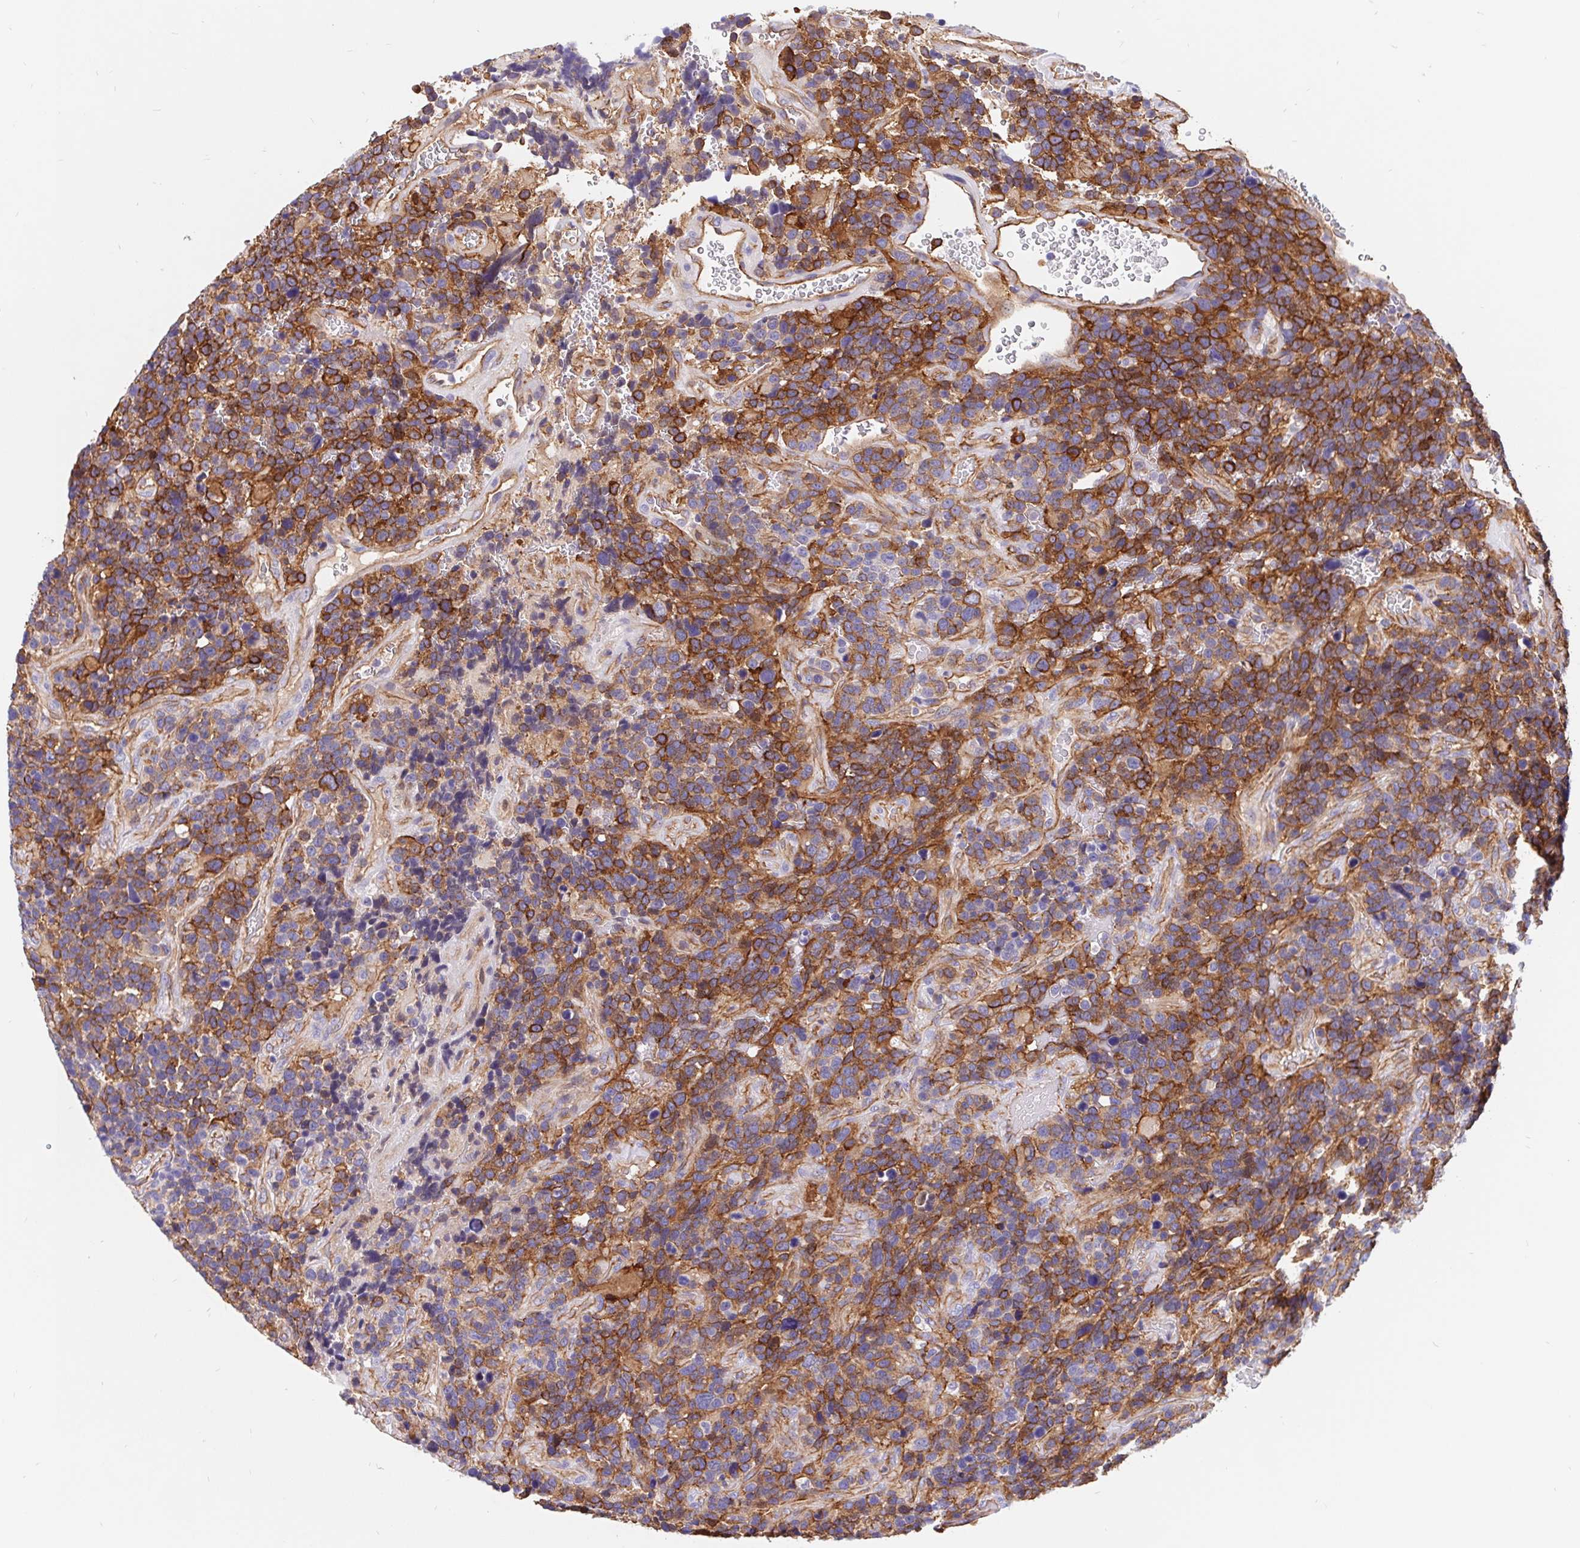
{"staining": {"intensity": "strong", "quantity": "25%-75%", "location": "cytoplasmic/membranous"}, "tissue": "glioma", "cell_type": "Tumor cells", "image_type": "cancer", "snomed": [{"axis": "morphology", "description": "Glioma, malignant, High grade"}, {"axis": "topography", "description": "Brain"}], "caption": "Immunohistochemical staining of glioma shows high levels of strong cytoplasmic/membranous protein positivity in approximately 25%-75% of tumor cells. (DAB (3,3'-diaminobenzidine) IHC with brightfield microscopy, high magnification).", "gene": "LIMCH1", "patient": {"sex": "male", "age": 33}}